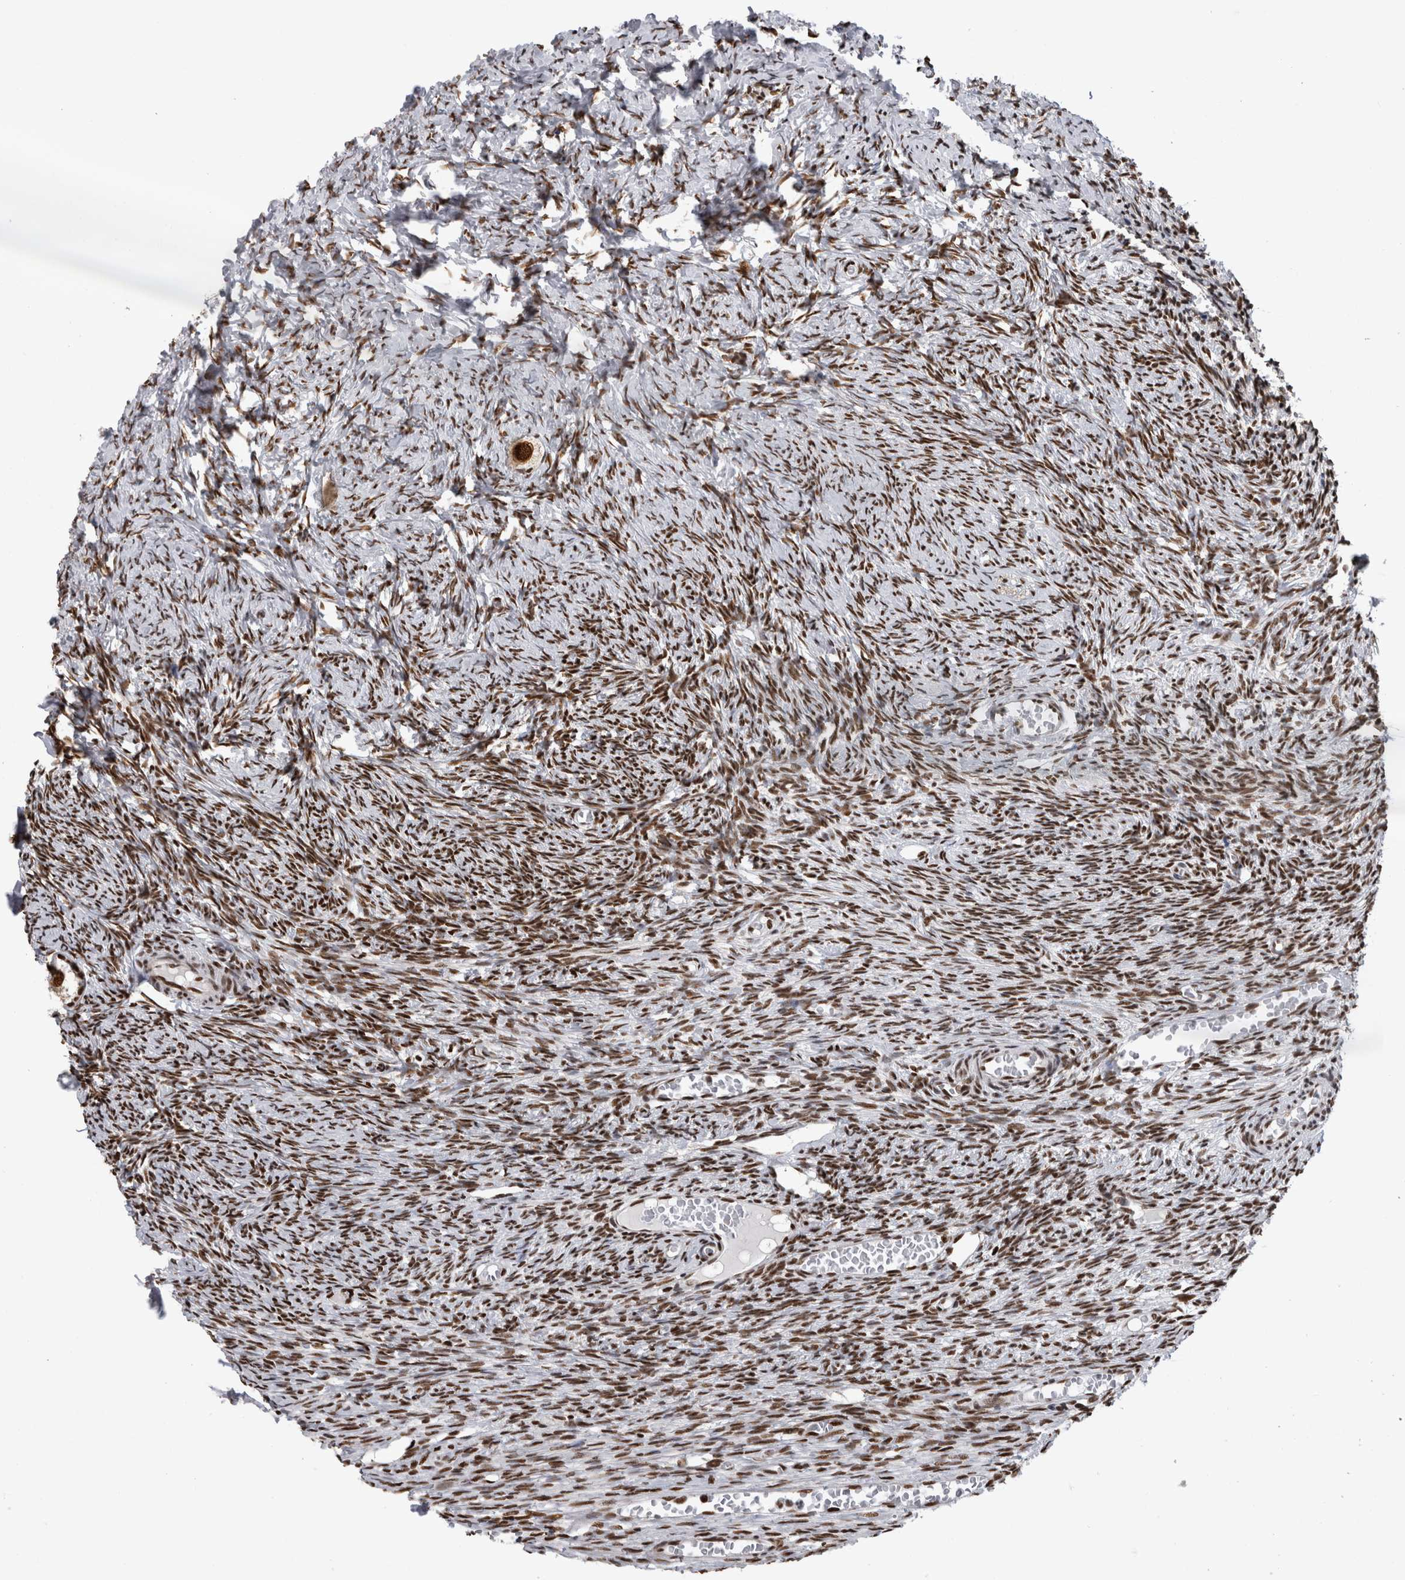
{"staining": {"intensity": "strong", "quantity": ">75%", "location": "nuclear"}, "tissue": "ovary", "cell_type": "Follicle cells", "image_type": "normal", "snomed": [{"axis": "morphology", "description": "Normal tissue, NOS"}, {"axis": "topography", "description": "Ovary"}], "caption": "A micrograph showing strong nuclear staining in about >75% of follicle cells in benign ovary, as visualized by brown immunohistochemical staining.", "gene": "ZSCAN2", "patient": {"sex": "female", "age": 27}}